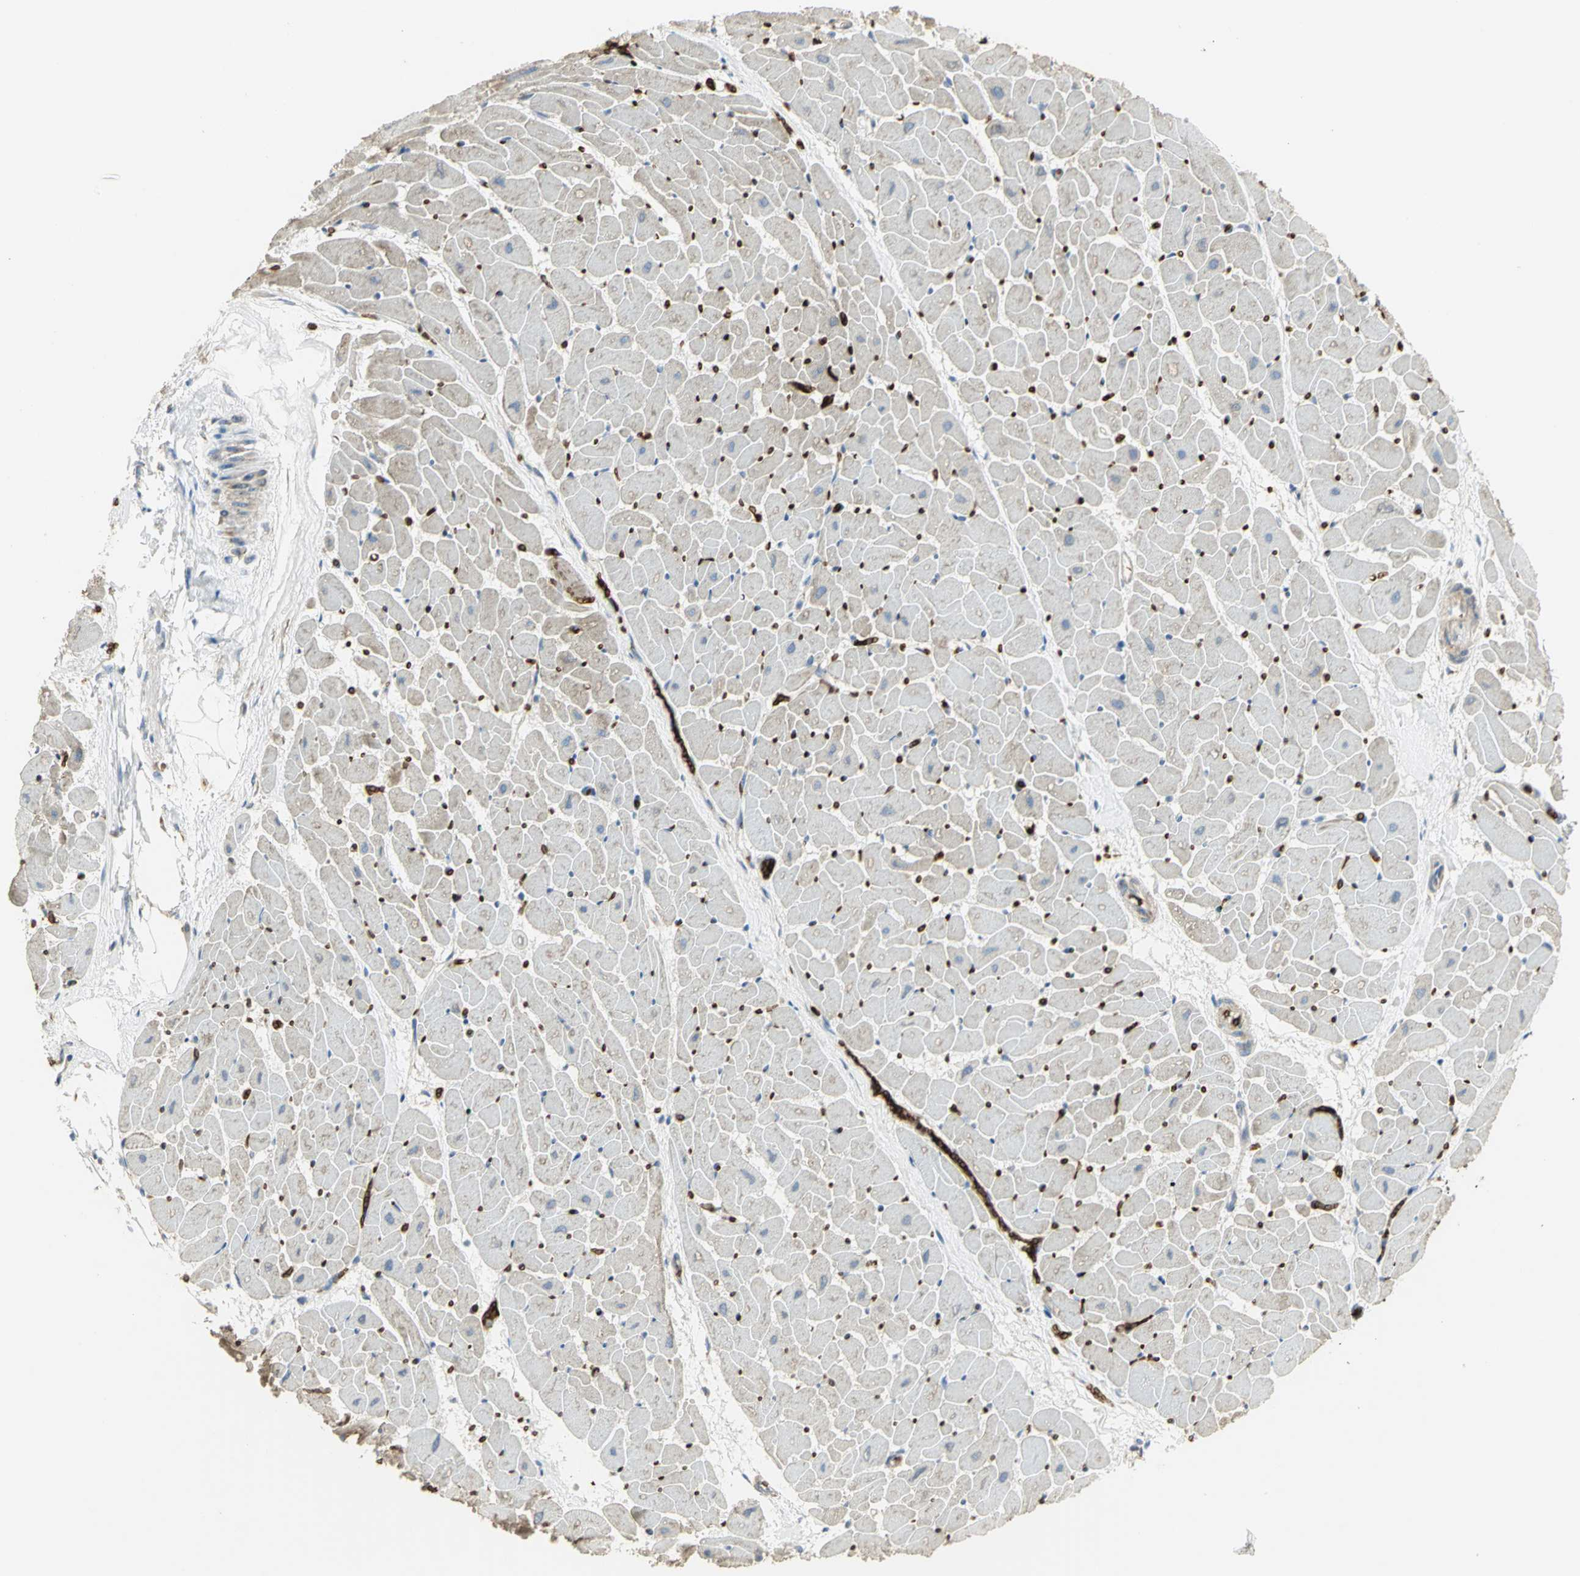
{"staining": {"intensity": "negative", "quantity": "none", "location": "none"}, "tissue": "heart muscle", "cell_type": "Cardiomyocytes", "image_type": "normal", "snomed": [{"axis": "morphology", "description": "Normal tissue, NOS"}, {"axis": "topography", "description": "Heart"}], "caption": "The micrograph demonstrates no staining of cardiomyocytes in unremarkable heart muscle.", "gene": "ANK1", "patient": {"sex": "female", "age": 19}}